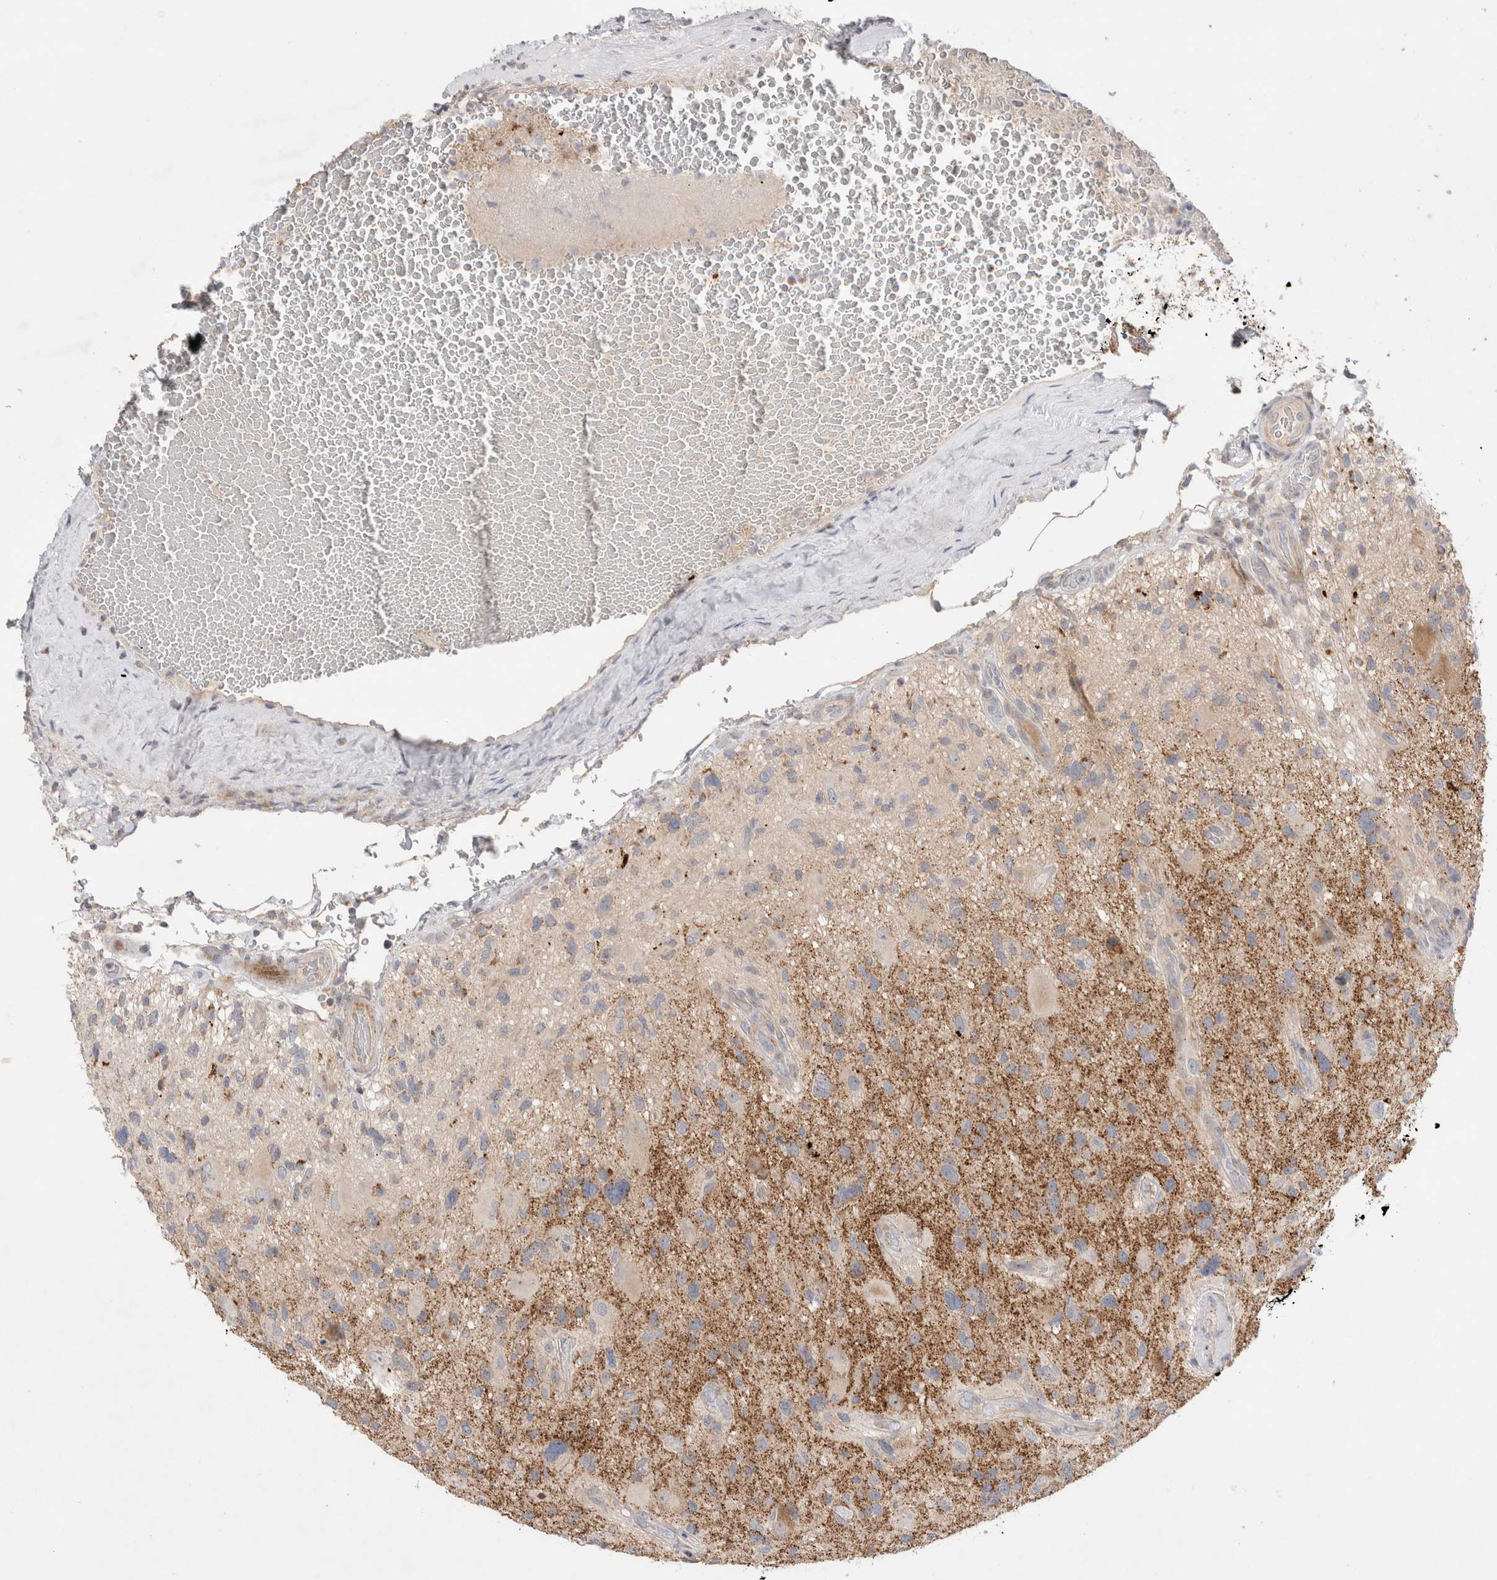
{"staining": {"intensity": "moderate", "quantity": "<25%", "location": "cytoplasmic/membranous"}, "tissue": "glioma", "cell_type": "Tumor cells", "image_type": "cancer", "snomed": [{"axis": "morphology", "description": "Glioma, malignant, High grade"}, {"axis": "topography", "description": "Brain"}], "caption": "Glioma stained with a brown dye reveals moderate cytoplasmic/membranous positive staining in about <25% of tumor cells.", "gene": "CHADL", "patient": {"sex": "male", "age": 33}}